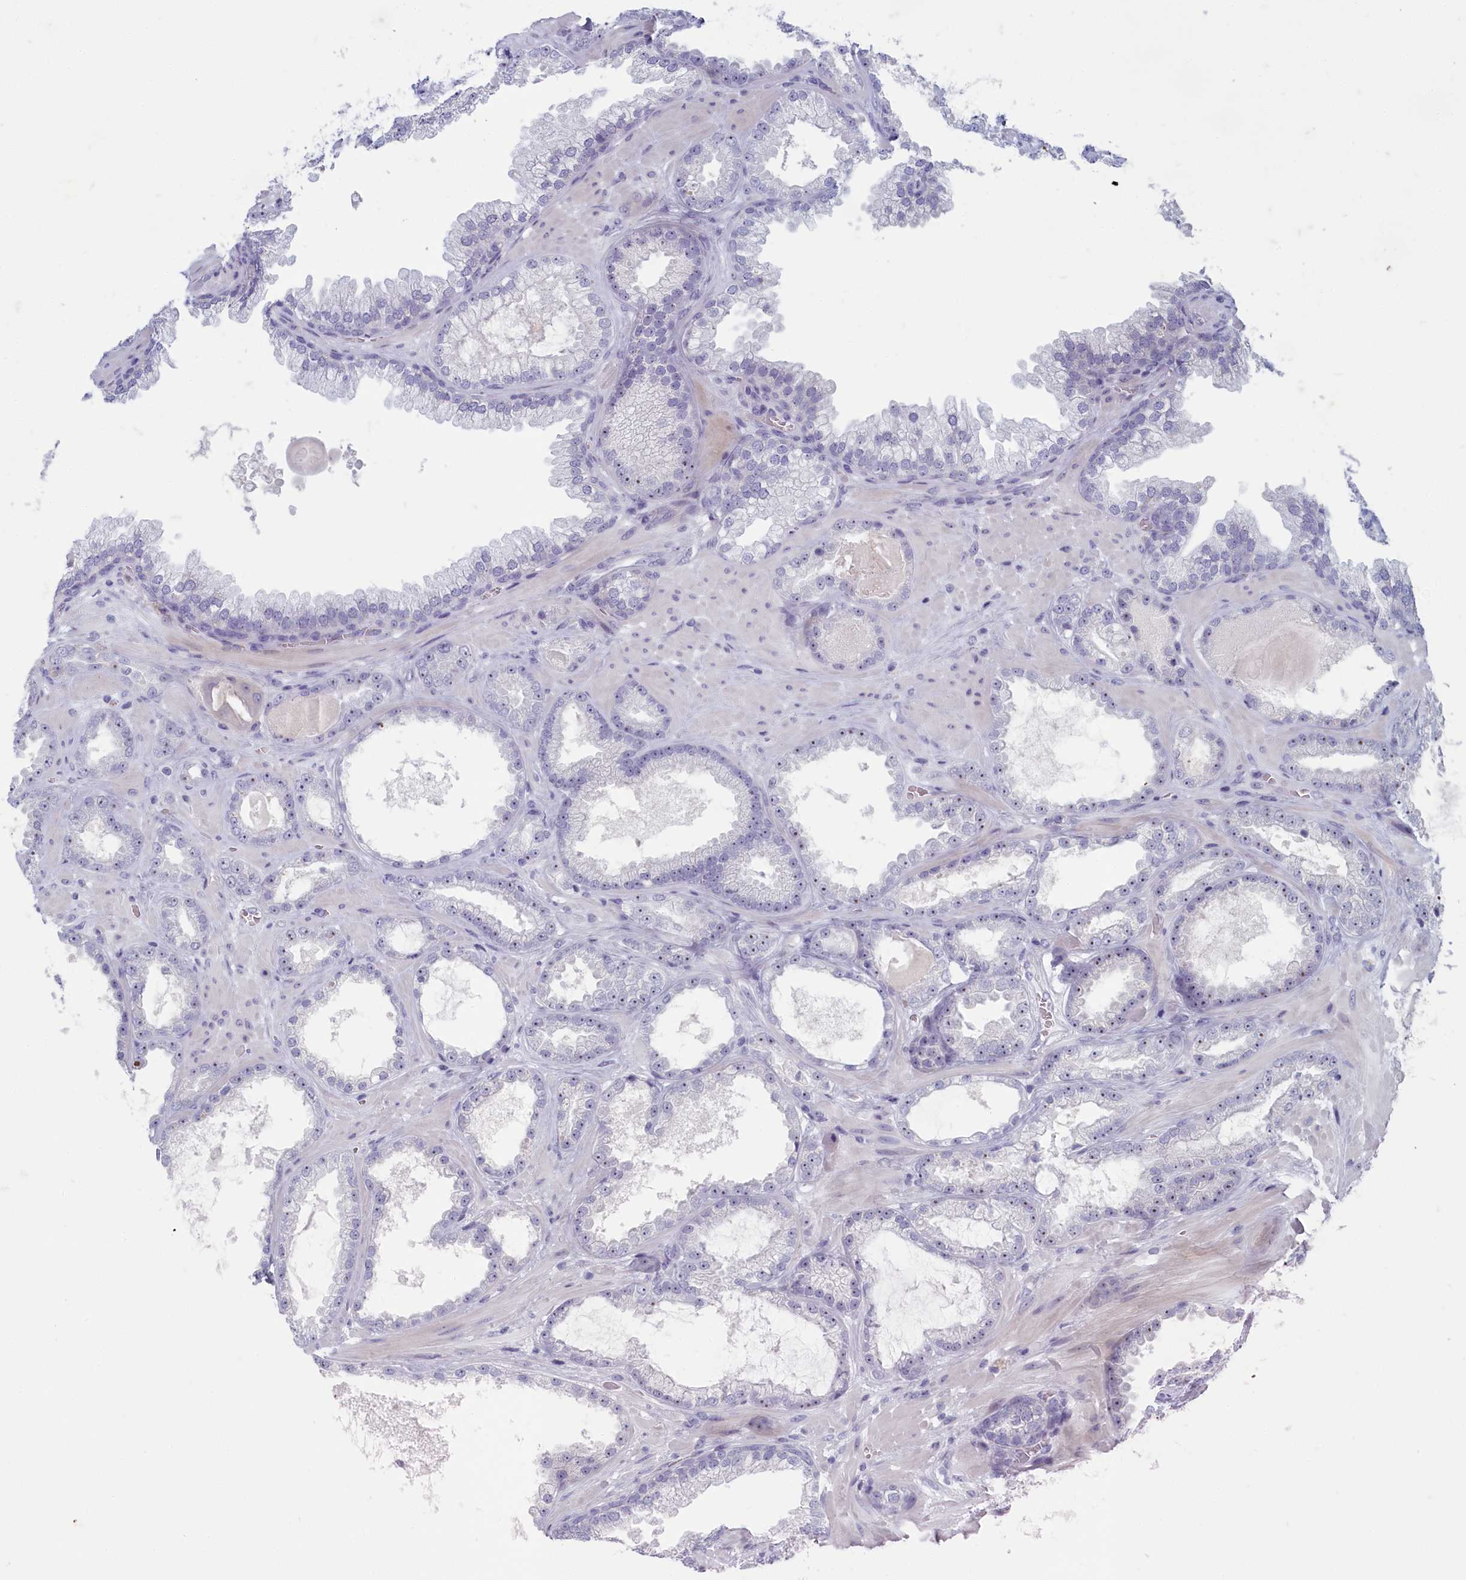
{"staining": {"intensity": "moderate", "quantity": "<25%", "location": "nuclear"}, "tissue": "prostate cancer", "cell_type": "Tumor cells", "image_type": "cancer", "snomed": [{"axis": "morphology", "description": "Adenocarcinoma, Low grade"}, {"axis": "topography", "description": "Prostate"}], "caption": "Immunohistochemical staining of adenocarcinoma (low-grade) (prostate) exhibits low levels of moderate nuclear protein positivity in approximately <25% of tumor cells.", "gene": "INSYN2A", "patient": {"sex": "male", "age": 57}}